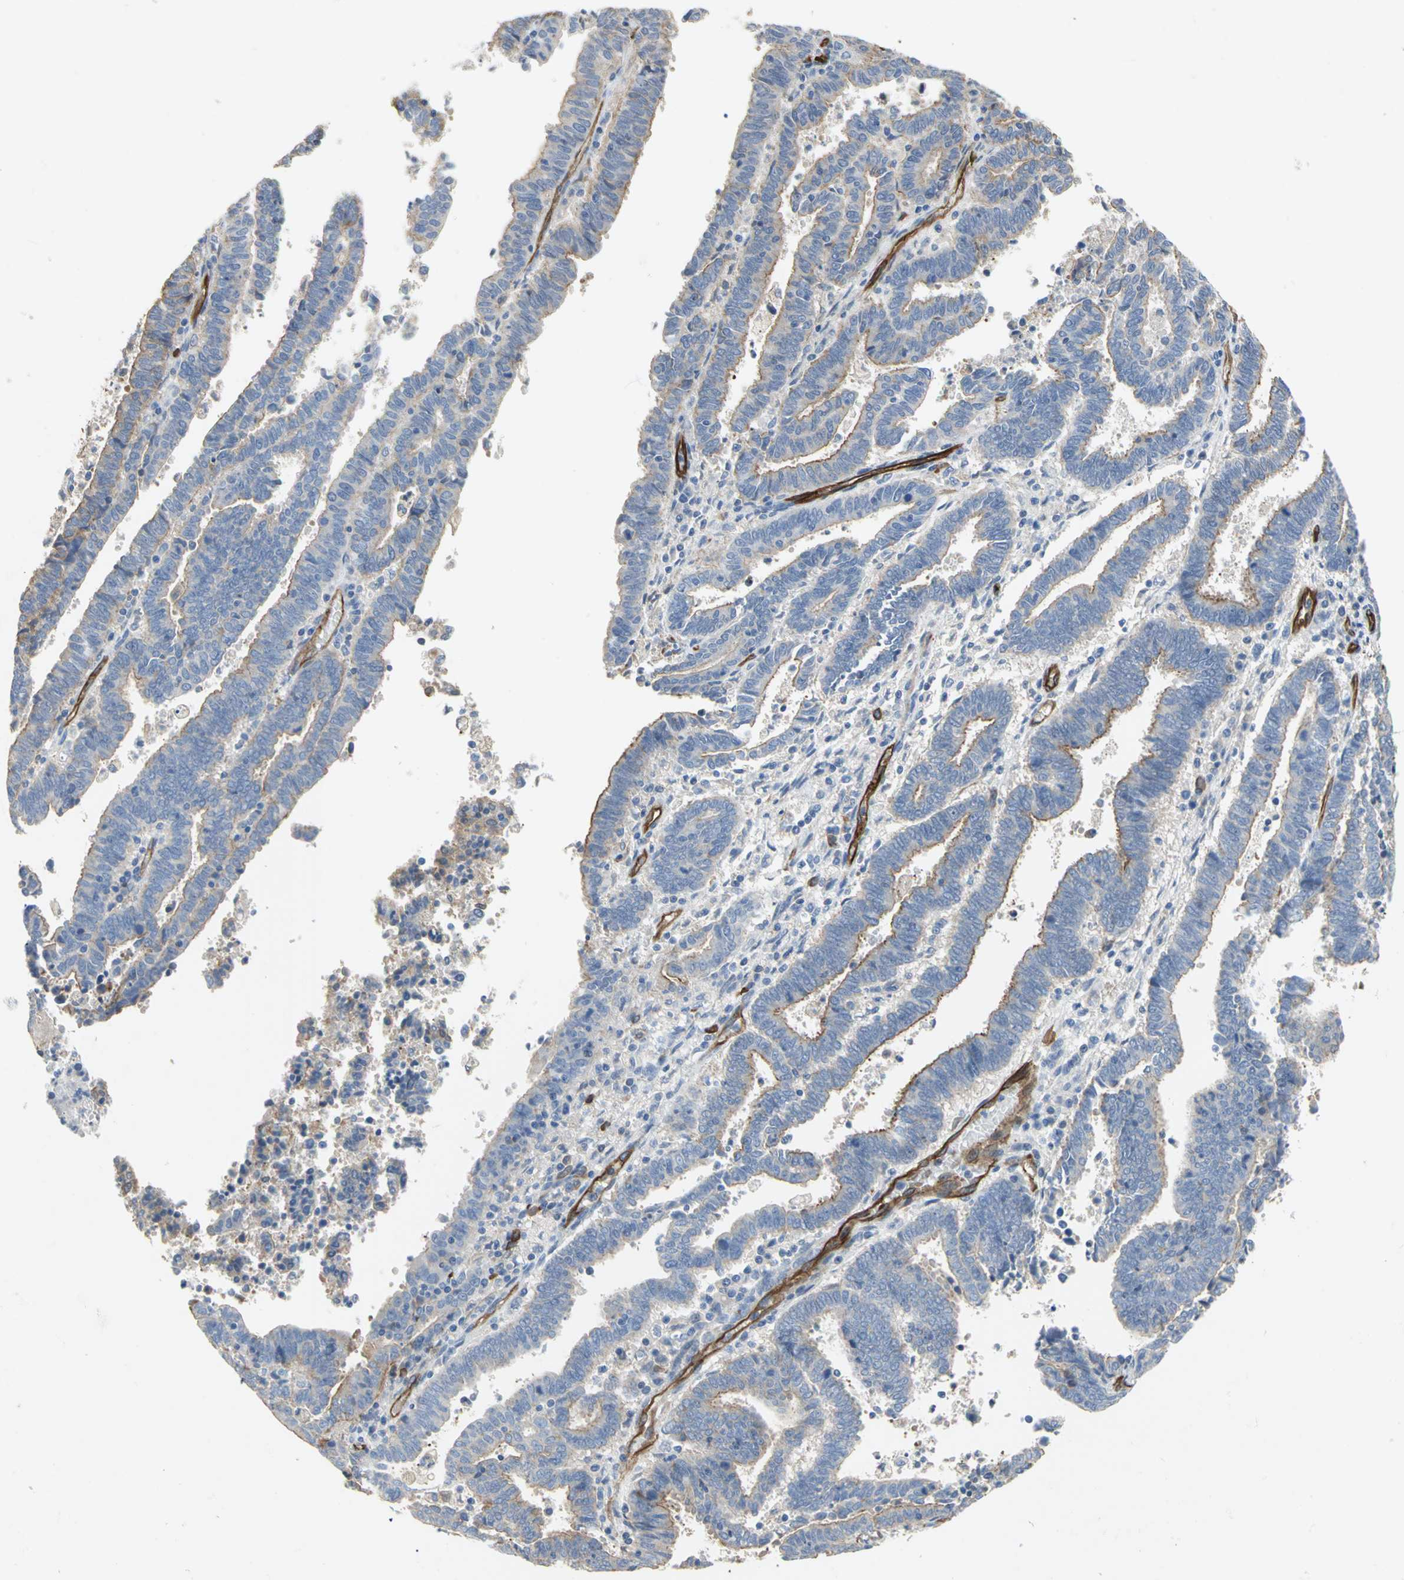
{"staining": {"intensity": "moderate", "quantity": ">75%", "location": "cytoplasmic/membranous"}, "tissue": "endometrial cancer", "cell_type": "Tumor cells", "image_type": "cancer", "snomed": [{"axis": "morphology", "description": "Adenocarcinoma, NOS"}, {"axis": "topography", "description": "Uterus"}], "caption": "Tumor cells display moderate cytoplasmic/membranous staining in approximately >75% of cells in adenocarcinoma (endometrial). The protein of interest is shown in brown color, while the nuclei are stained blue.", "gene": "FLNB", "patient": {"sex": "female", "age": 83}}